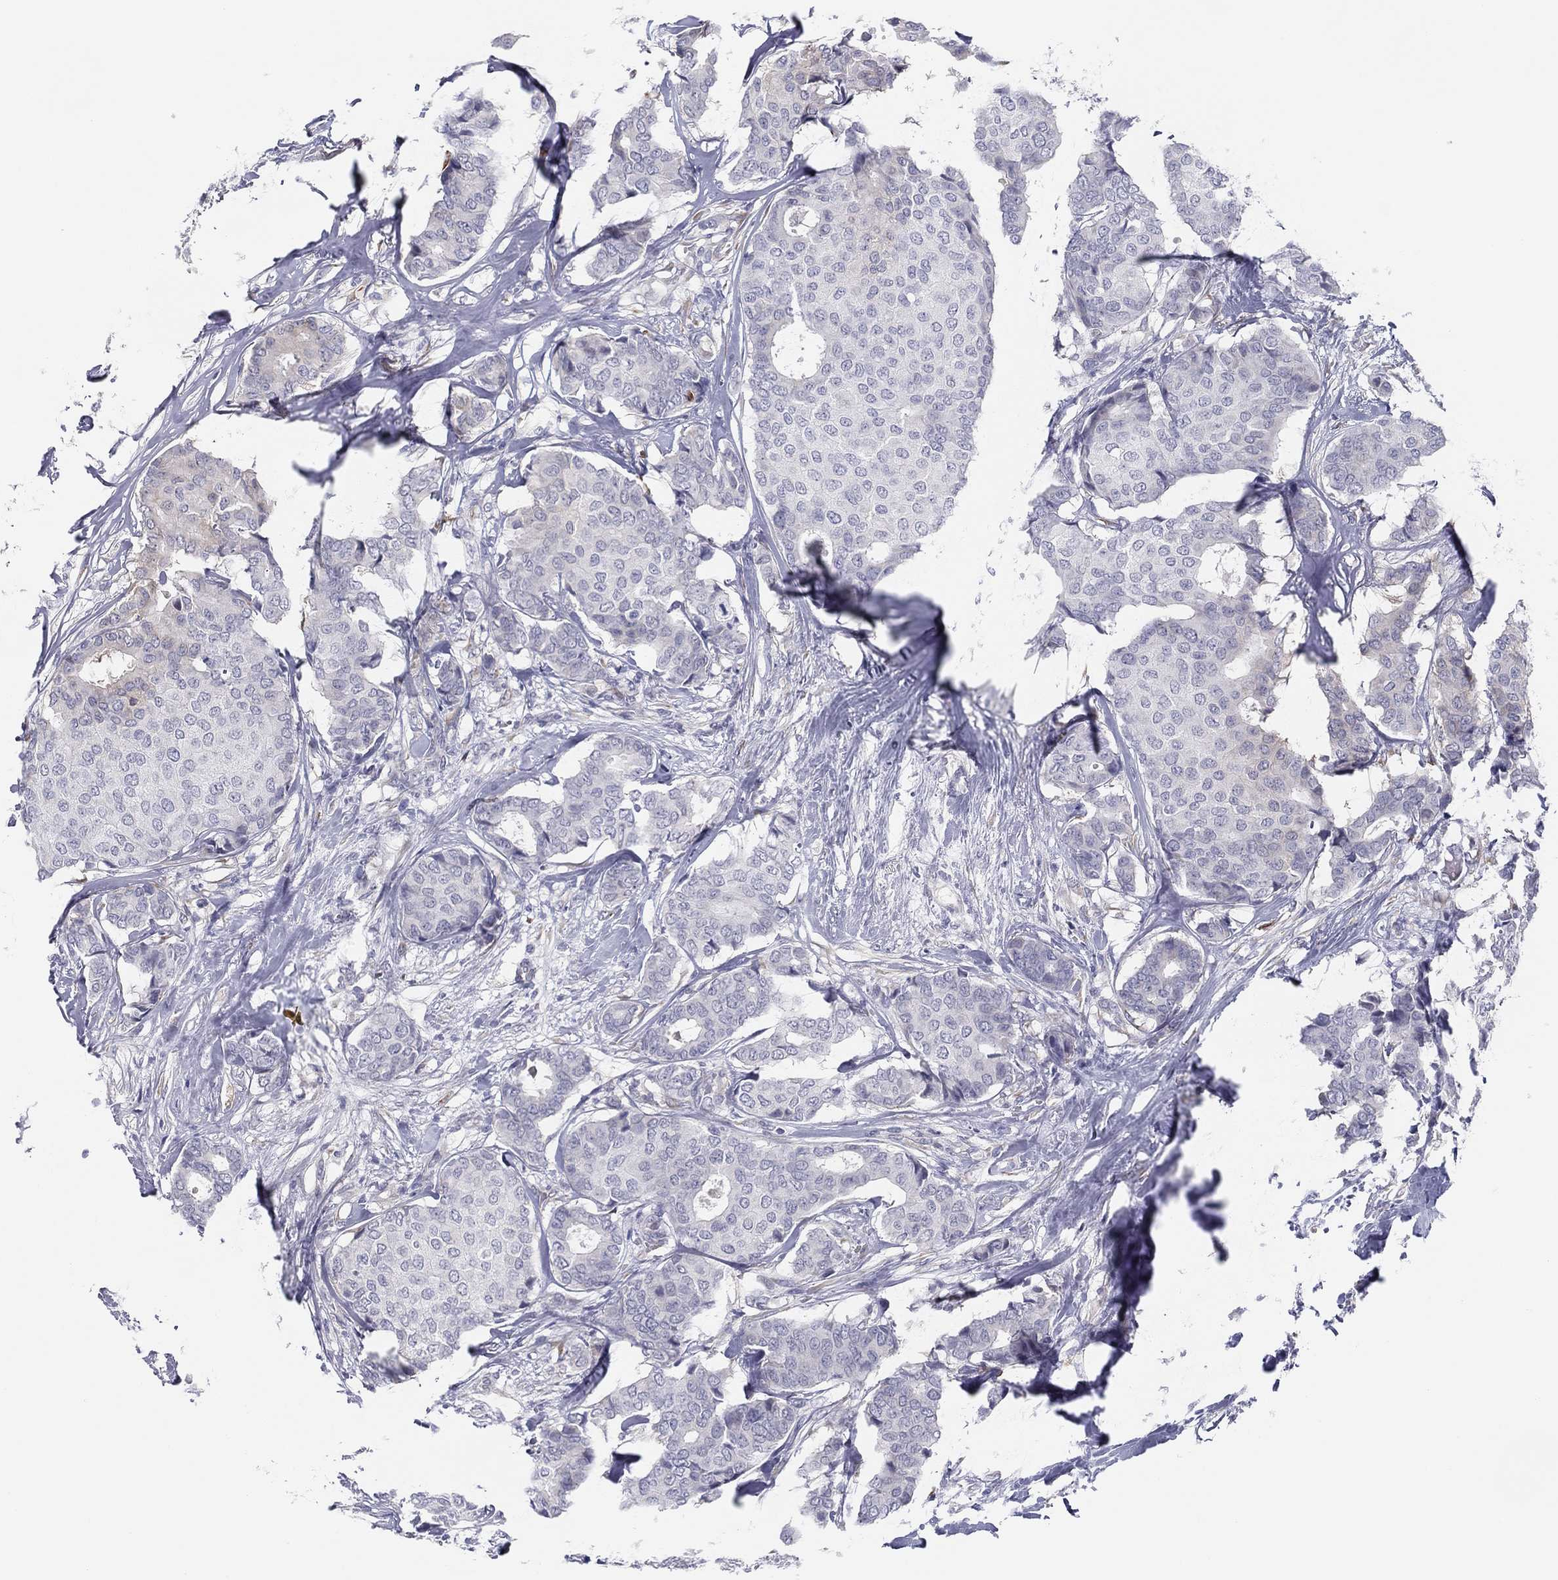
{"staining": {"intensity": "negative", "quantity": "none", "location": "none"}, "tissue": "breast cancer", "cell_type": "Tumor cells", "image_type": "cancer", "snomed": [{"axis": "morphology", "description": "Duct carcinoma"}, {"axis": "topography", "description": "Breast"}], "caption": "Tumor cells show no significant positivity in infiltrating ductal carcinoma (breast).", "gene": "MLF1", "patient": {"sex": "female", "age": 75}}